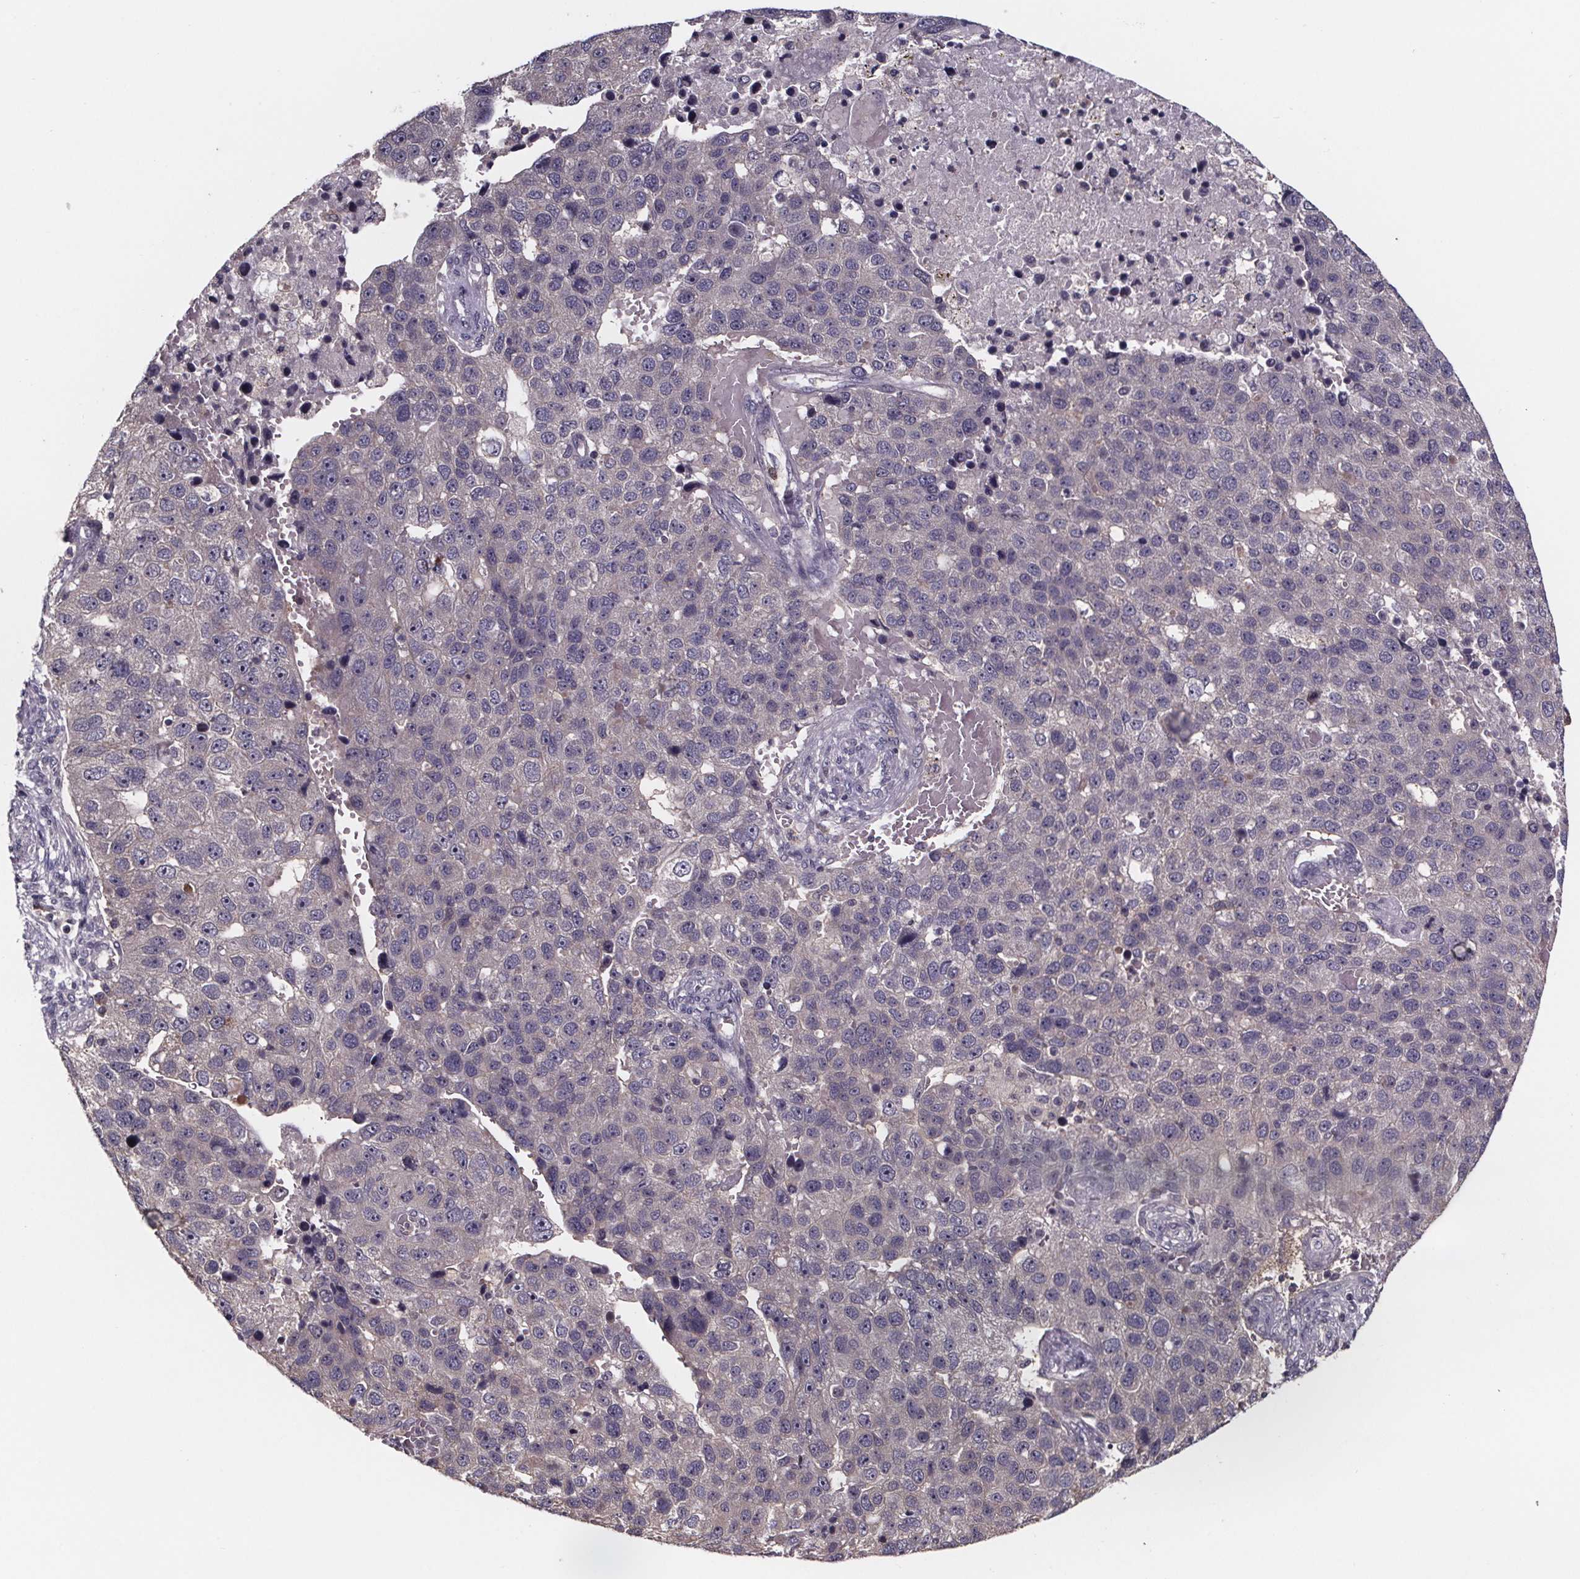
{"staining": {"intensity": "negative", "quantity": "none", "location": "none"}, "tissue": "pancreatic cancer", "cell_type": "Tumor cells", "image_type": "cancer", "snomed": [{"axis": "morphology", "description": "Adenocarcinoma, NOS"}, {"axis": "topography", "description": "Pancreas"}], "caption": "Pancreatic cancer (adenocarcinoma) stained for a protein using immunohistochemistry (IHC) reveals no expression tumor cells.", "gene": "SMIM1", "patient": {"sex": "female", "age": 61}}